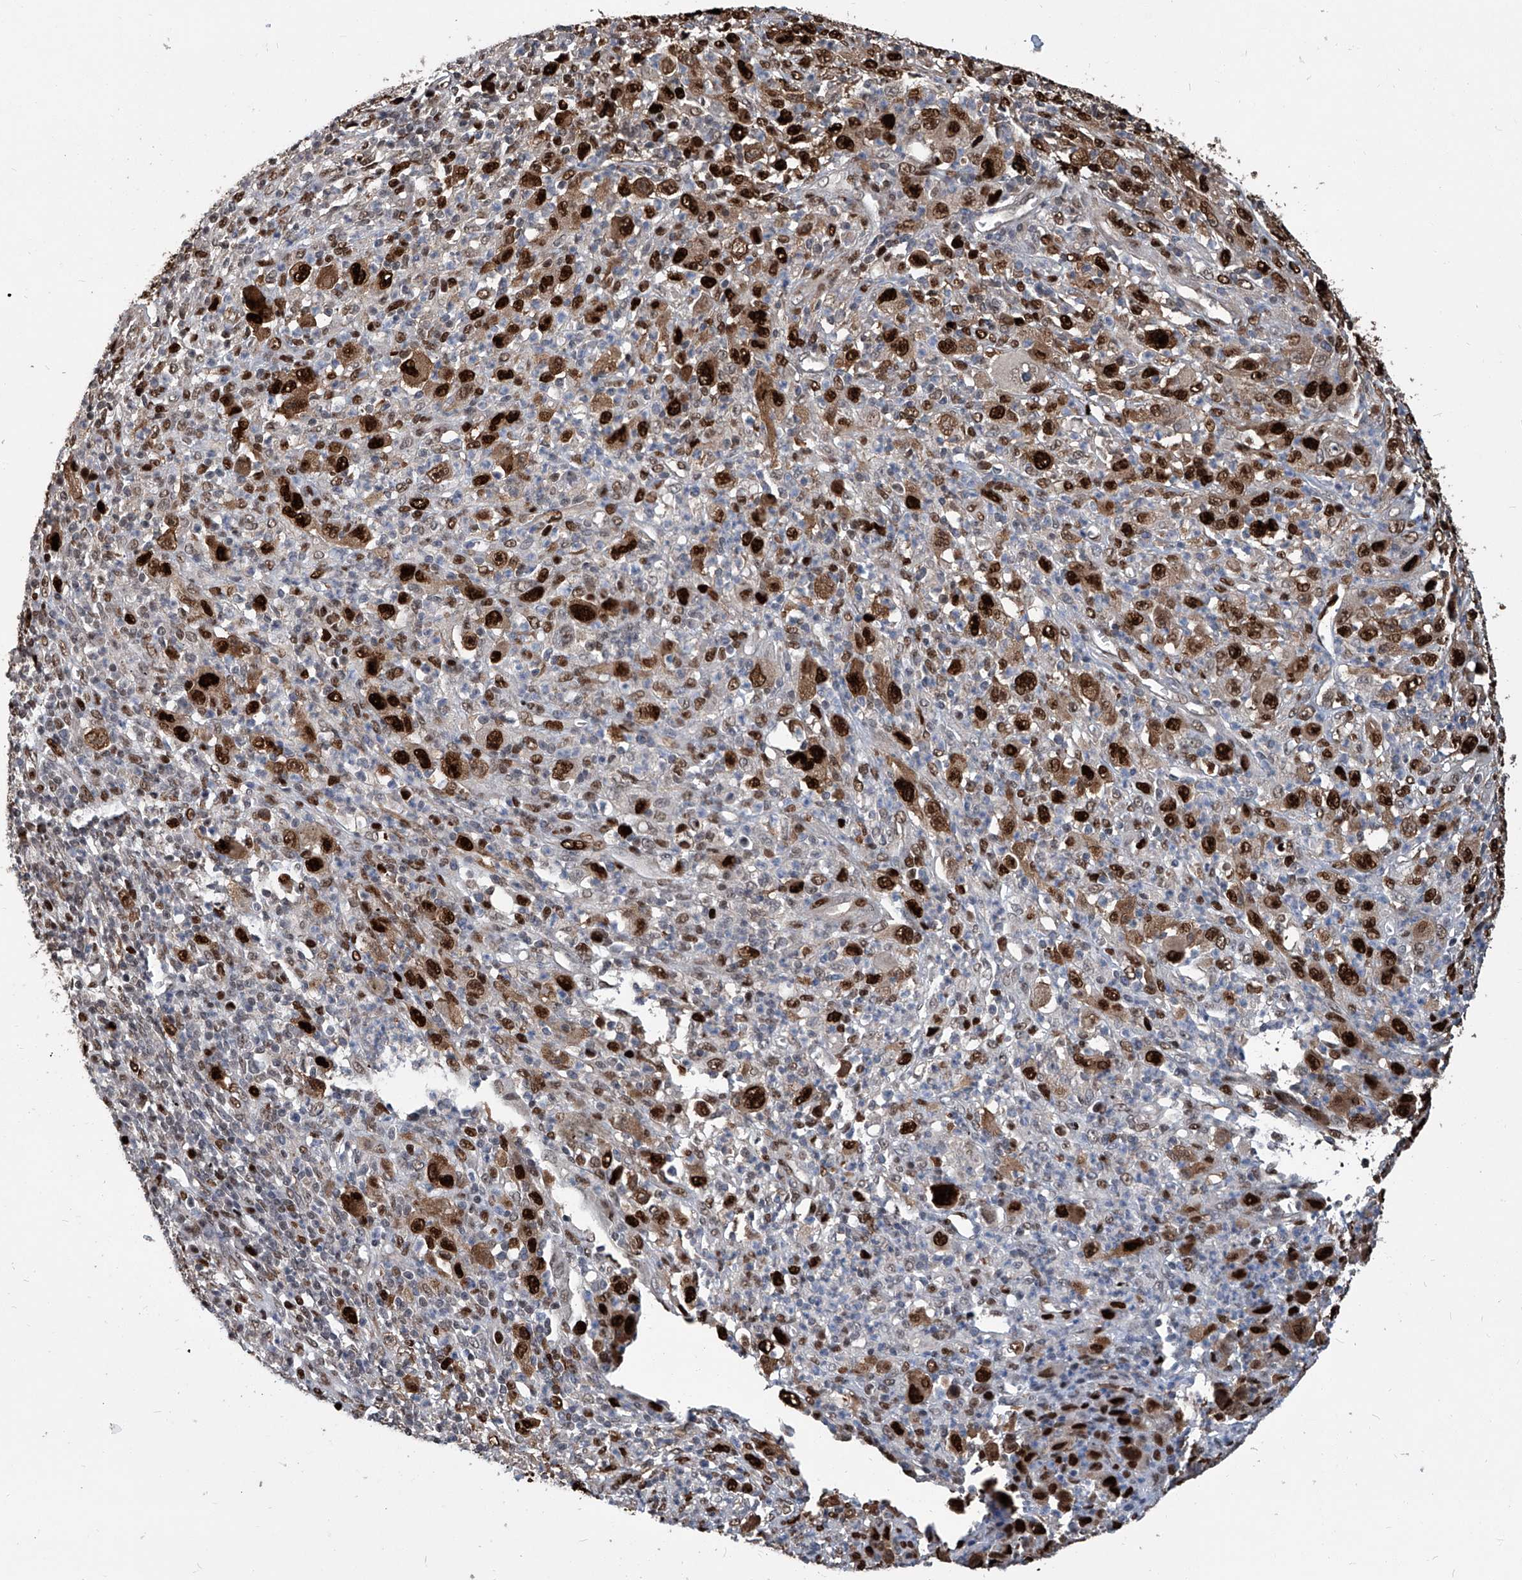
{"staining": {"intensity": "strong", "quantity": ">75%", "location": "cytoplasmic/membranous,nuclear"}, "tissue": "melanoma", "cell_type": "Tumor cells", "image_type": "cancer", "snomed": [{"axis": "morphology", "description": "Malignant melanoma, Metastatic site"}, {"axis": "topography", "description": "Skin"}], "caption": "Tumor cells show high levels of strong cytoplasmic/membranous and nuclear positivity in approximately >75% of cells in human malignant melanoma (metastatic site).", "gene": "PCNA", "patient": {"sex": "female", "age": 56}}